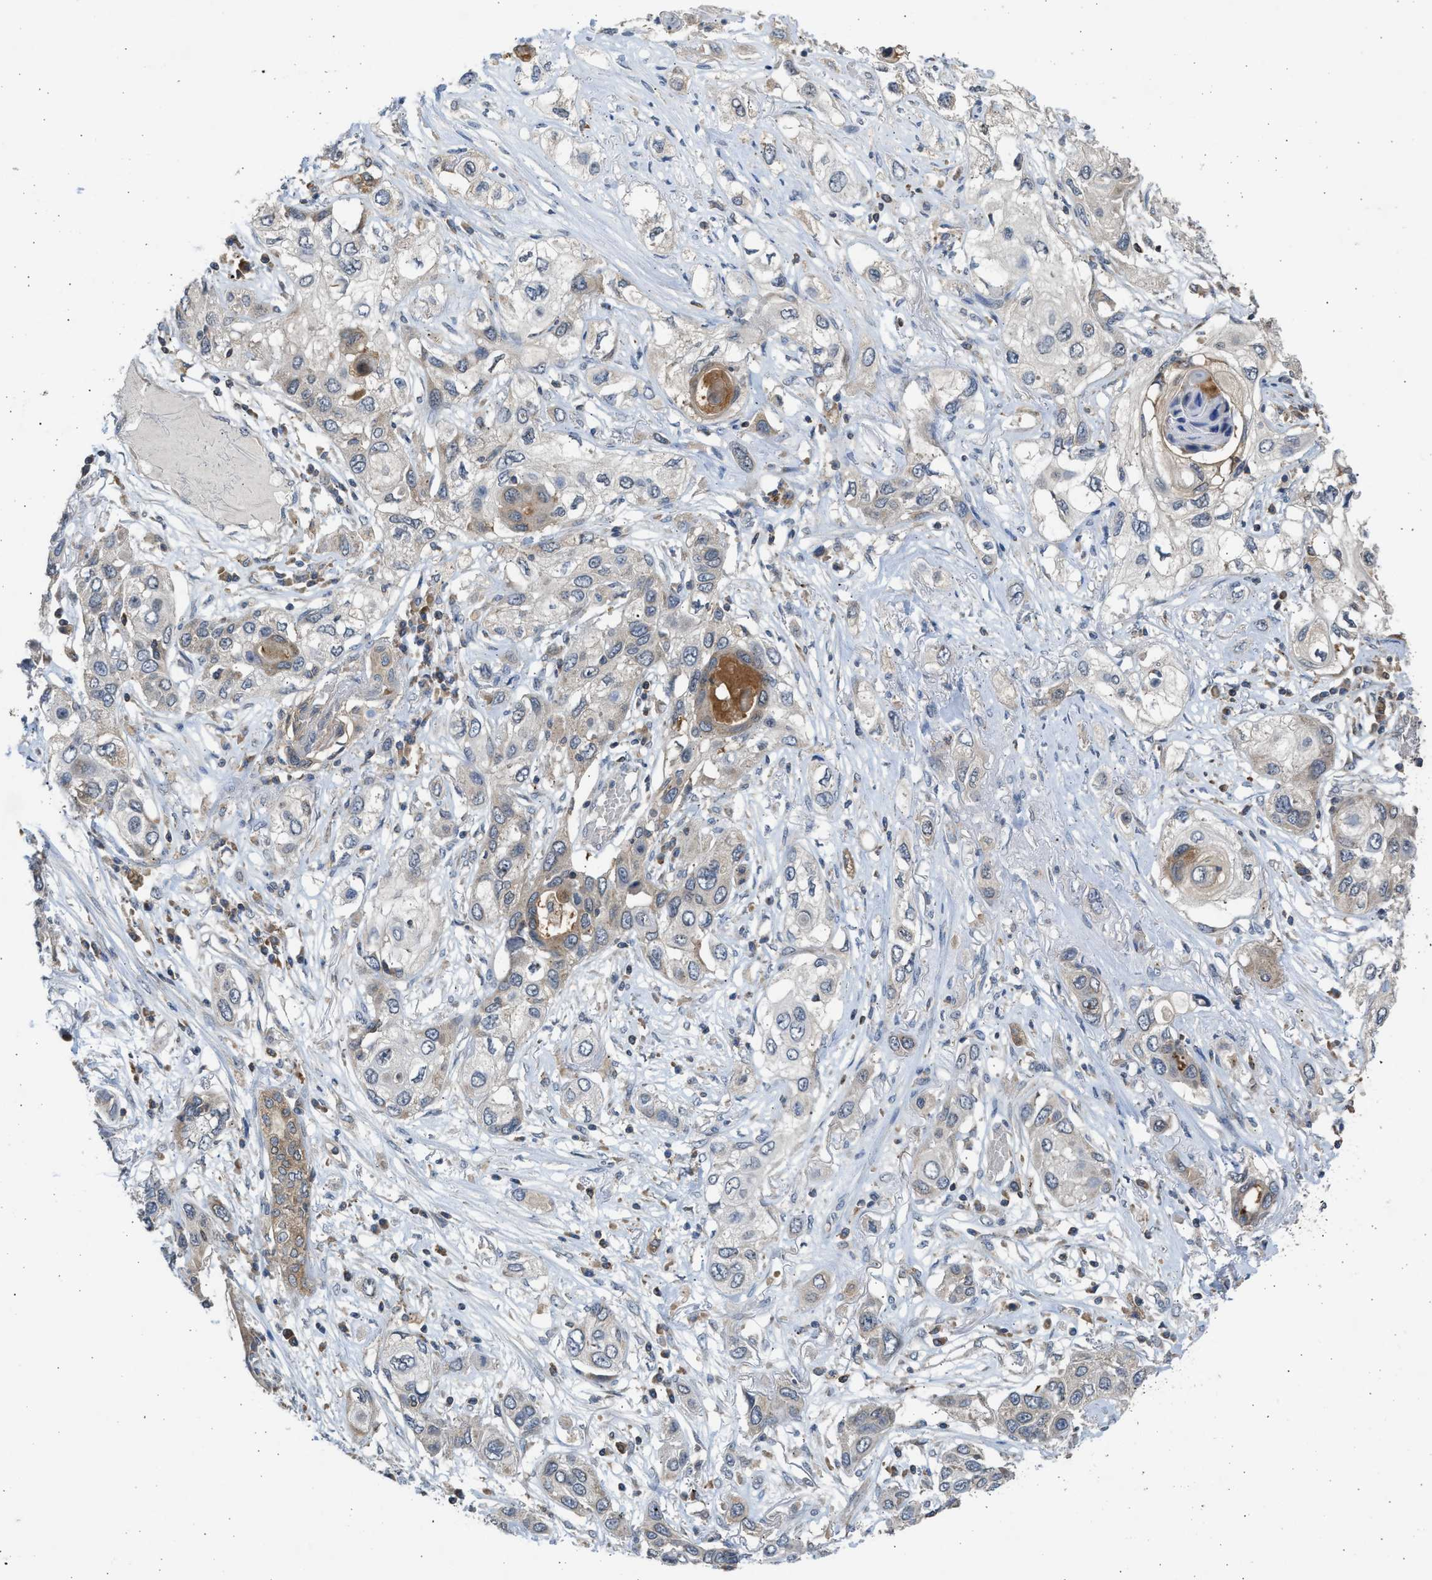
{"staining": {"intensity": "moderate", "quantity": "<25%", "location": "cytoplasmic/membranous"}, "tissue": "lung cancer", "cell_type": "Tumor cells", "image_type": "cancer", "snomed": [{"axis": "morphology", "description": "Squamous cell carcinoma, NOS"}, {"axis": "topography", "description": "Lung"}], "caption": "Immunohistochemical staining of squamous cell carcinoma (lung) demonstrates low levels of moderate cytoplasmic/membranous protein staining in about <25% of tumor cells.", "gene": "CYP1A1", "patient": {"sex": "male", "age": 71}}